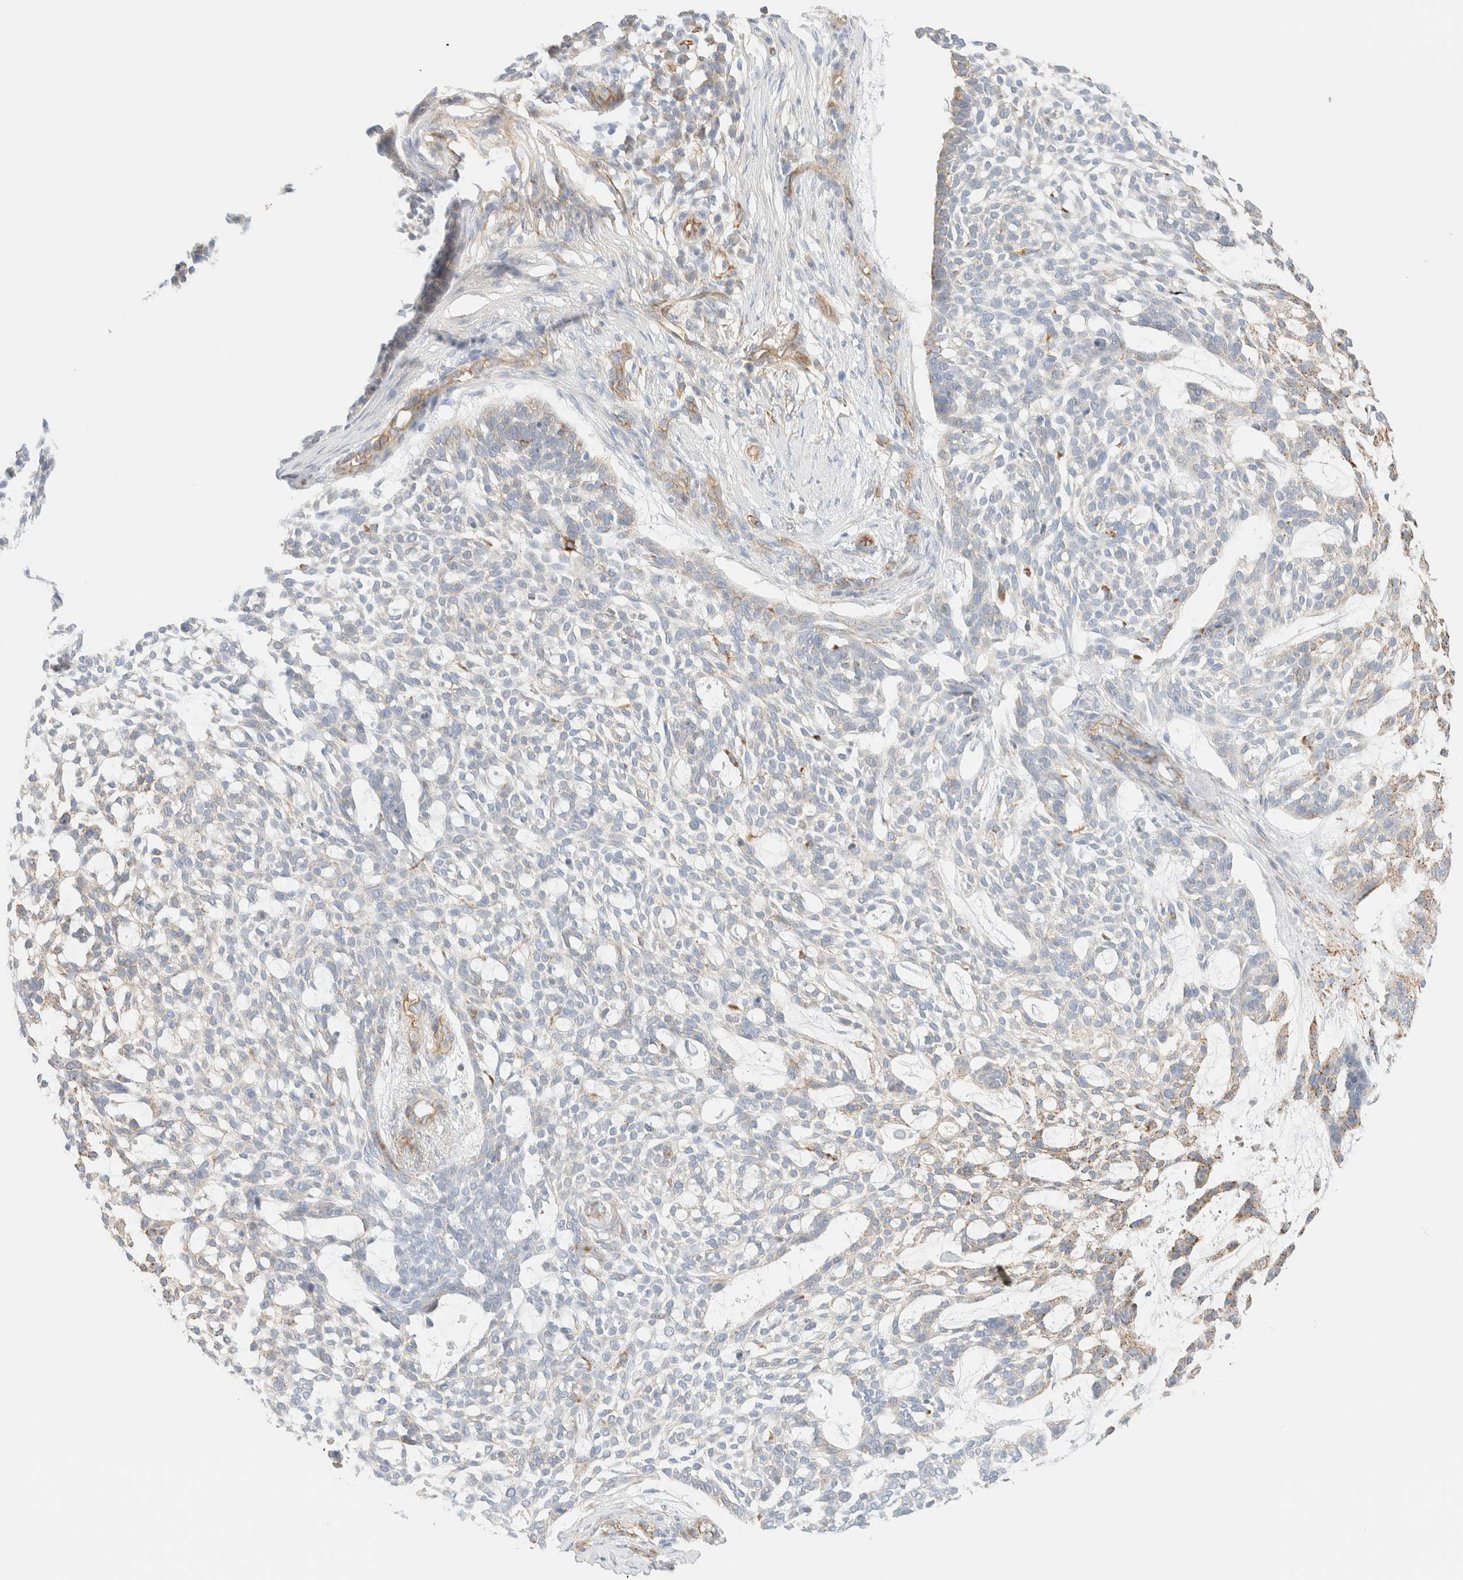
{"staining": {"intensity": "weak", "quantity": "<25%", "location": "cytoplasmic/membranous"}, "tissue": "skin cancer", "cell_type": "Tumor cells", "image_type": "cancer", "snomed": [{"axis": "morphology", "description": "Basal cell carcinoma"}, {"axis": "topography", "description": "Skin"}], "caption": "Basal cell carcinoma (skin) stained for a protein using immunohistochemistry (IHC) reveals no positivity tumor cells.", "gene": "CYB5R4", "patient": {"sex": "female", "age": 64}}